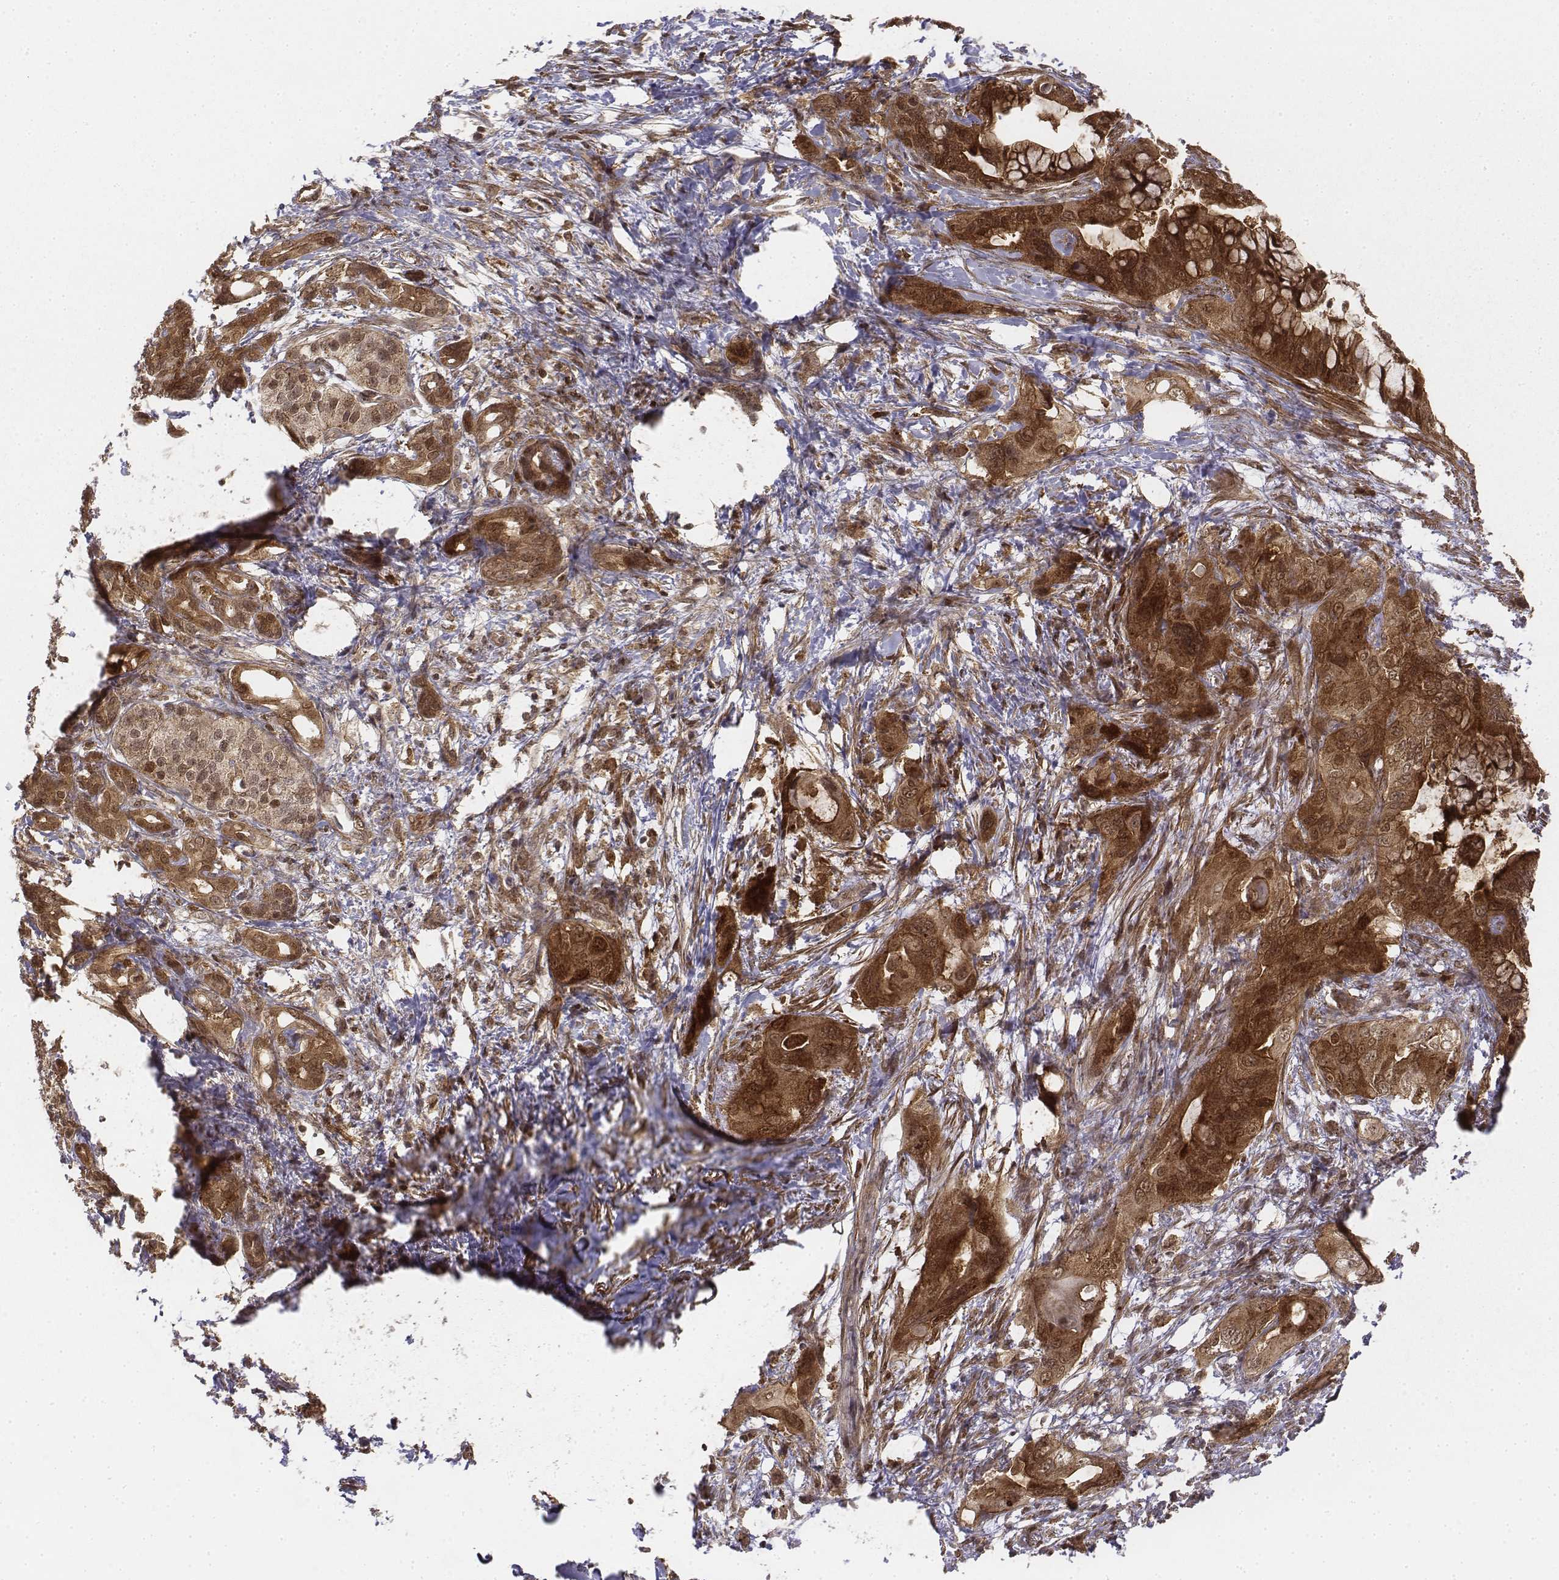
{"staining": {"intensity": "strong", "quantity": ">75%", "location": "cytoplasmic/membranous,nuclear"}, "tissue": "pancreatic cancer", "cell_type": "Tumor cells", "image_type": "cancer", "snomed": [{"axis": "morphology", "description": "Adenocarcinoma, NOS"}, {"axis": "topography", "description": "Pancreas"}], "caption": "IHC histopathology image of neoplastic tissue: adenocarcinoma (pancreatic) stained using immunohistochemistry (IHC) shows high levels of strong protein expression localized specifically in the cytoplasmic/membranous and nuclear of tumor cells, appearing as a cytoplasmic/membranous and nuclear brown color.", "gene": "ZFYVE19", "patient": {"sex": "male", "age": 71}}